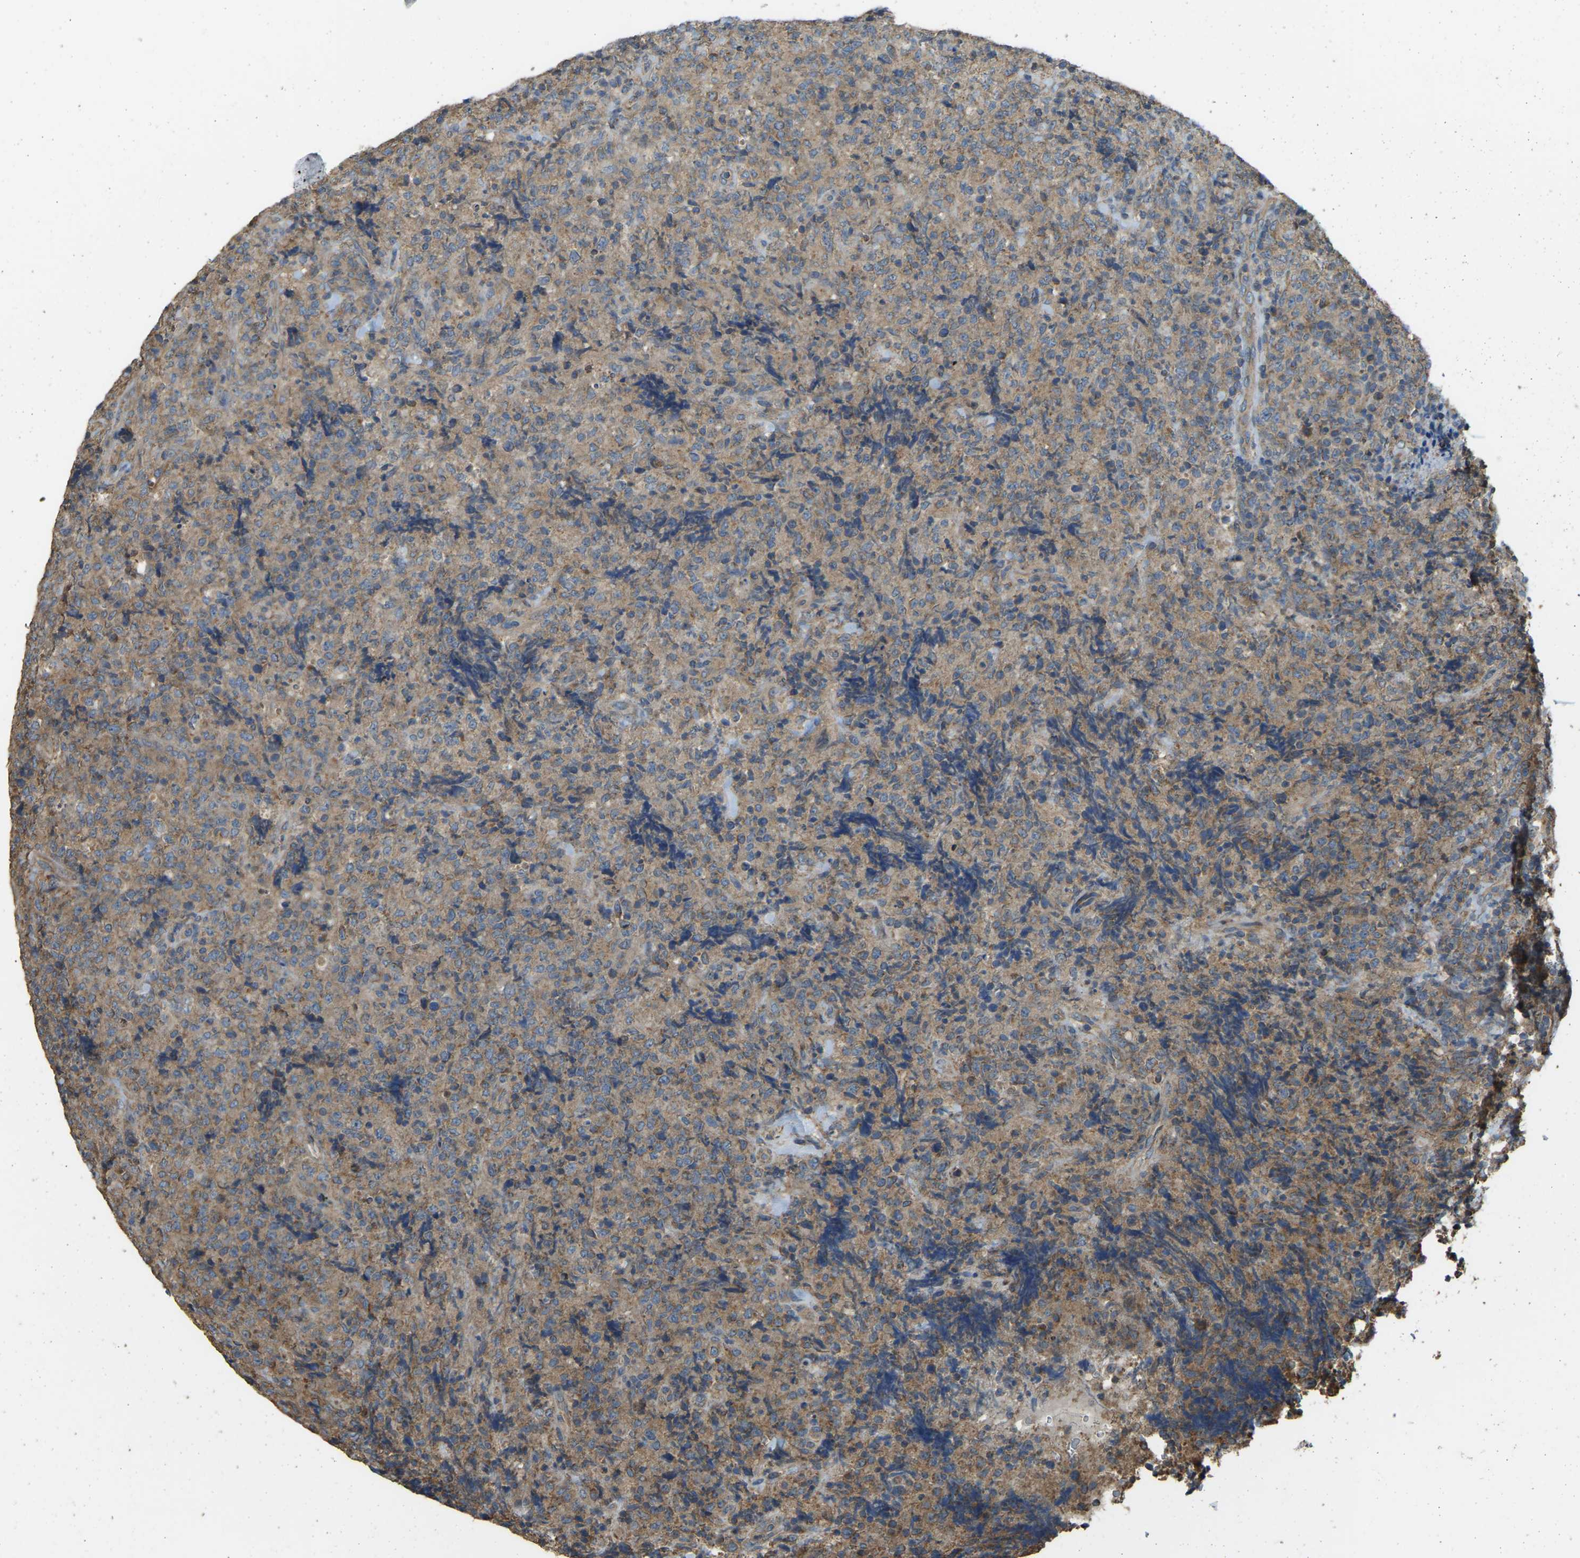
{"staining": {"intensity": "weak", "quantity": ">75%", "location": "cytoplasmic/membranous"}, "tissue": "lymphoma", "cell_type": "Tumor cells", "image_type": "cancer", "snomed": [{"axis": "morphology", "description": "Malignant lymphoma, non-Hodgkin's type, High grade"}, {"axis": "topography", "description": "Tonsil"}], "caption": "Malignant lymphoma, non-Hodgkin's type (high-grade) stained with IHC displays weak cytoplasmic/membranous staining in about >75% of tumor cells.", "gene": "GNG2", "patient": {"sex": "female", "age": 36}}